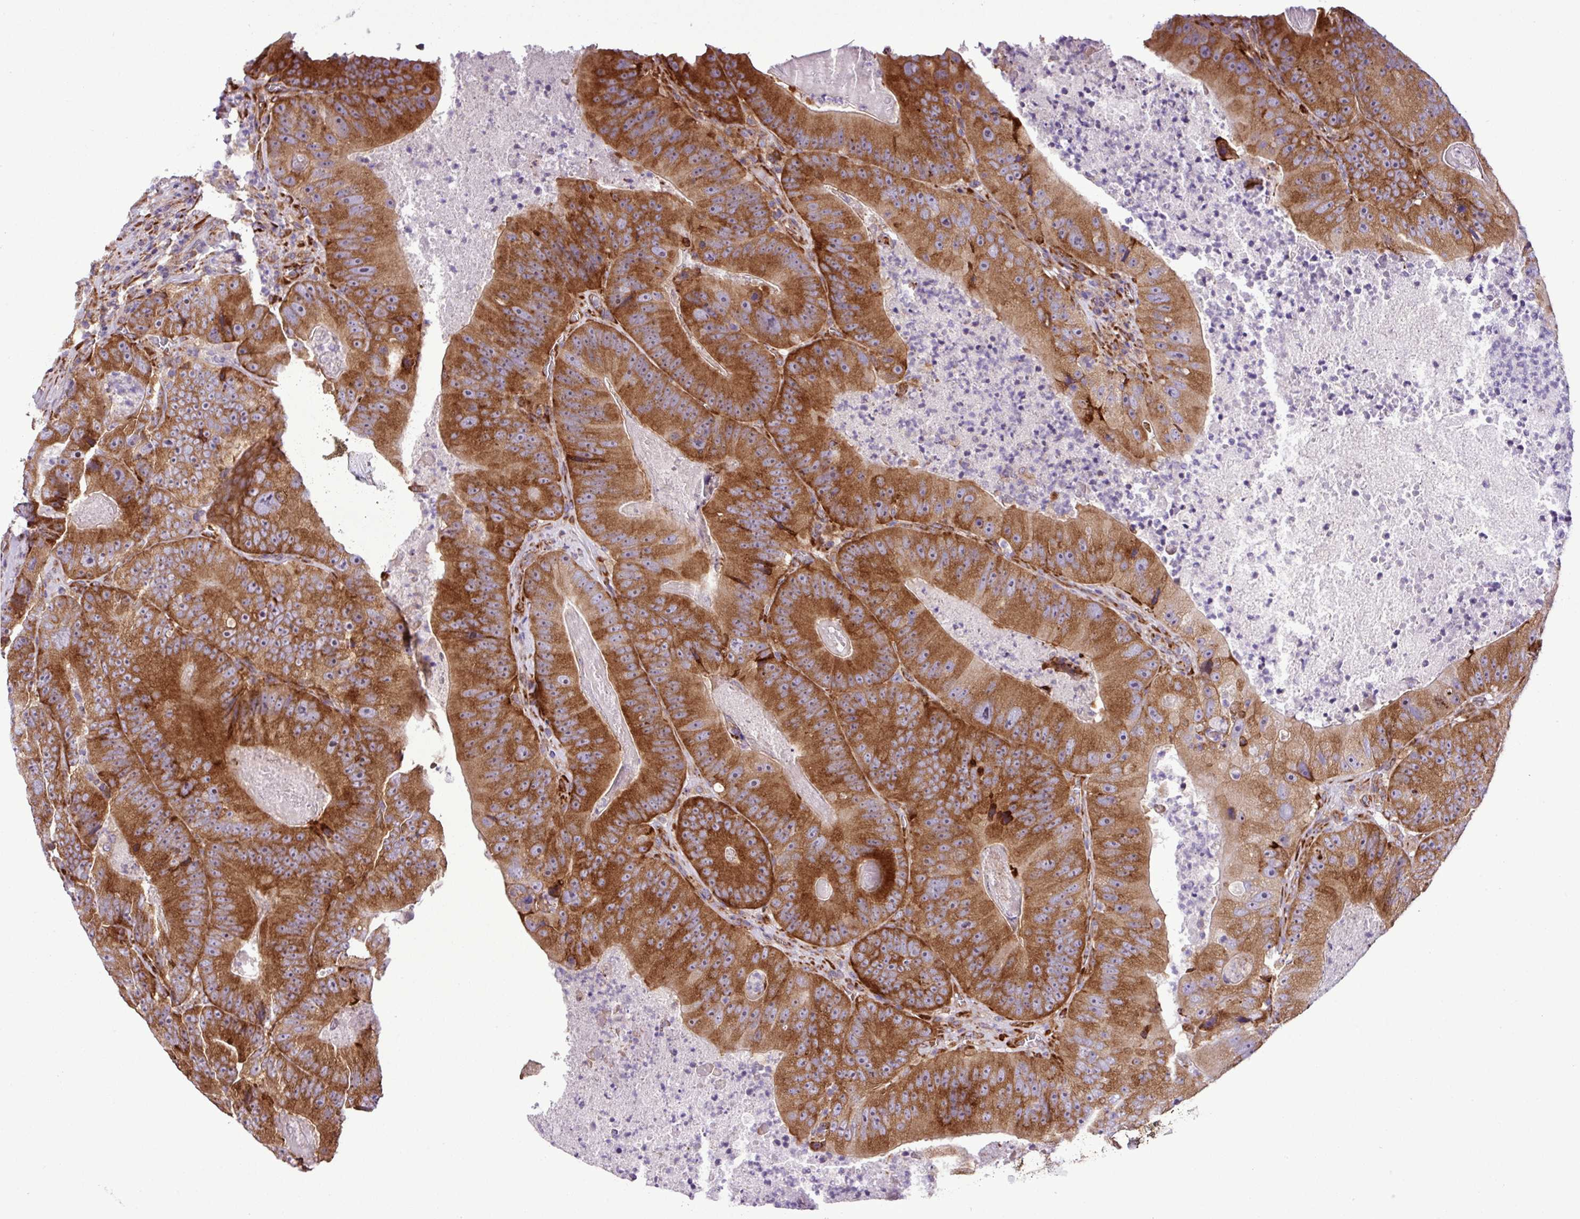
{"staining": {"intensity": "strong", "quantity": ">75%", "location": "cytoplasmic/membranous"}, "tissue": "colorectal cancer", "cell_type": "Tumor cells", "image_type": "cancer", "snomed": [{"axis": "morphology", "description": "Adenocarcinoma, NOS"}, {"axis": "topography", "description": "Colon"}], "caption": "Immunohistochemical staining of human colorectal cancer (adenocarcinoma) displays strong cytoplasmic/membranous protein expression in about >75% of tumor cells. (DAB (3,3'-diaminobenzidine) = brown stain, brightfield microscopy at high magnification).", "gene": "RPL13", "patient": {"sex": "female", "age": 86}}